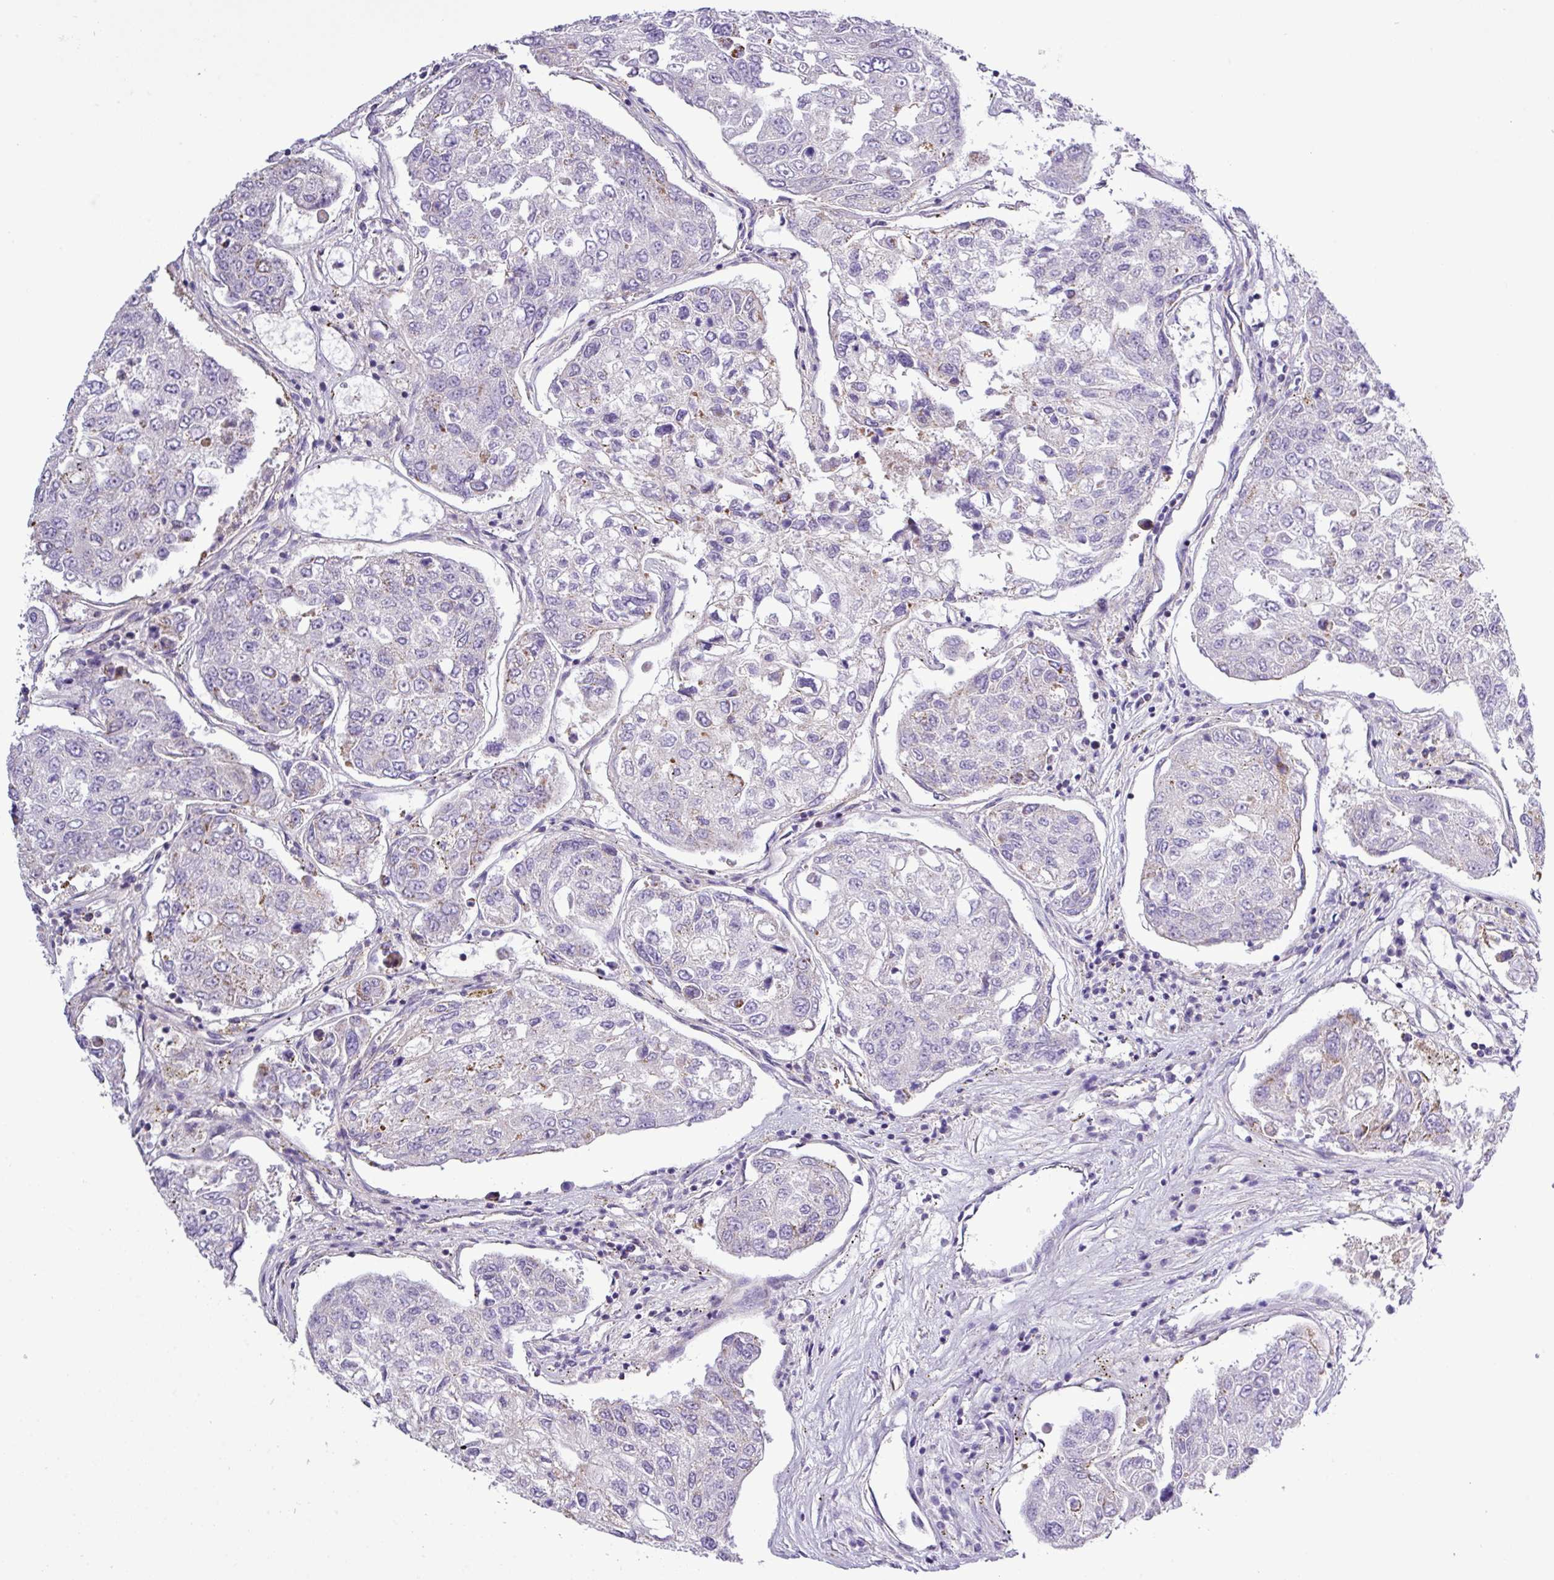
{"staining": {"intensity": "moderate", "quantity": "<25%", "location": "cytoplasmic/membranous"}, "tissue": "urothelial cancer", "cell_type": "Tumor cells", "image_type": "cancer", "snomed": [{"axis": "morphology", "description": "Urothelial carcinoma, High grade"}, {"axis": "topography", "description": "Lymph node"}, {"axis": "topography", "description": "Urinary bladder"}], "caption": "High-grade urothelial carcinoma stained with a brown dye reveals moderate cytoplasmic/membranous positive staining in about <25% of tumor cells.", "gene": "CWH43", "patient": {"sex": "male", "age": 51}}